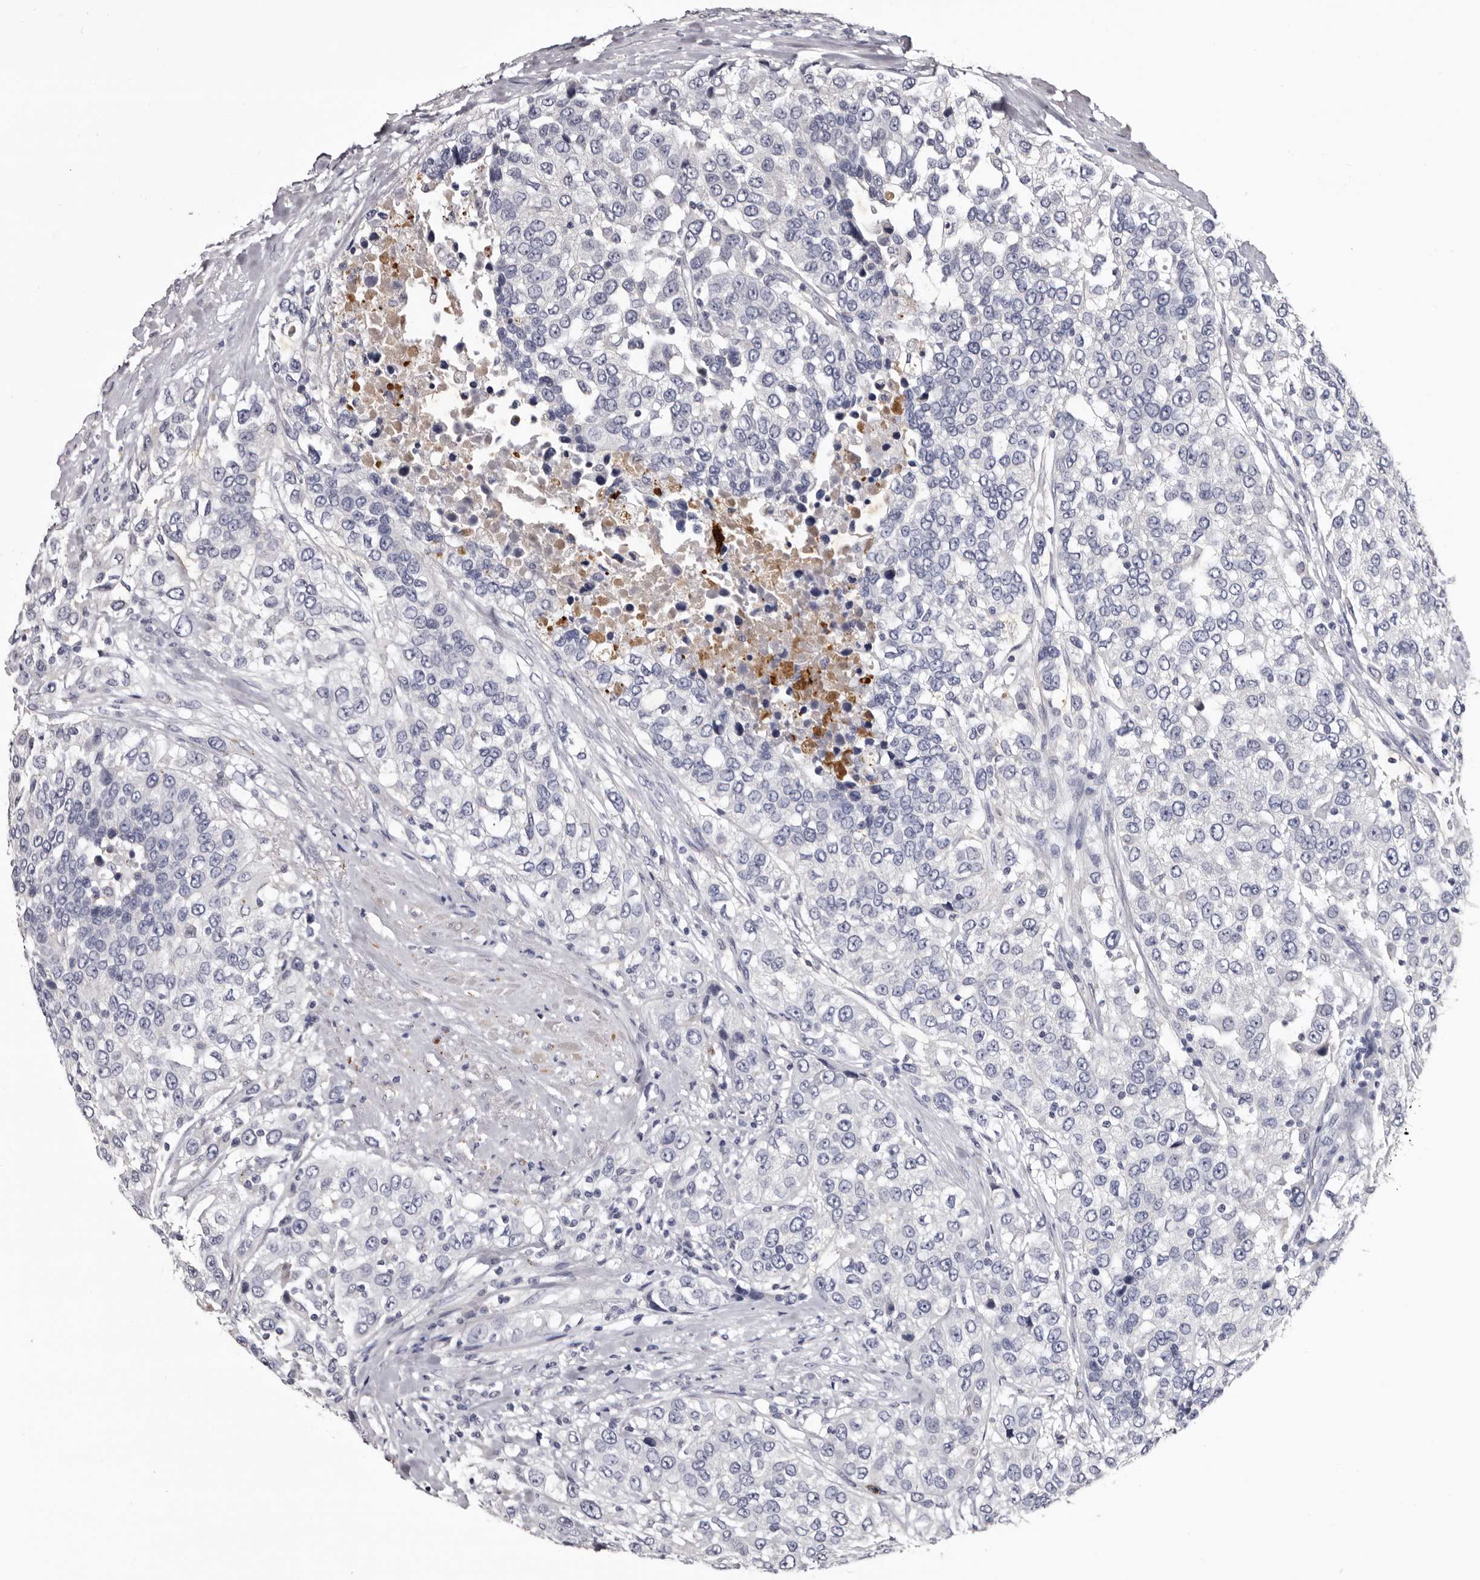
{"staining": {"intensity": "negative", "quantity": "none", "location": "none"}, "tissue": "urothelial cancer", "cell_type": "Tumor cells", "image_type": "cancer", "snomed": [{"axis": "morphology", "description": "Urothelial carcinoma, High grade"}, {"axis": "topography", "description": "Urinary bladder"}], "caption": "Urothelial cancer stained for a protein using immunohistochemistry exhibits no staining tumor cells.", "gene": "SLC10A4", "patient": {"sex": "female", "age": 80}}